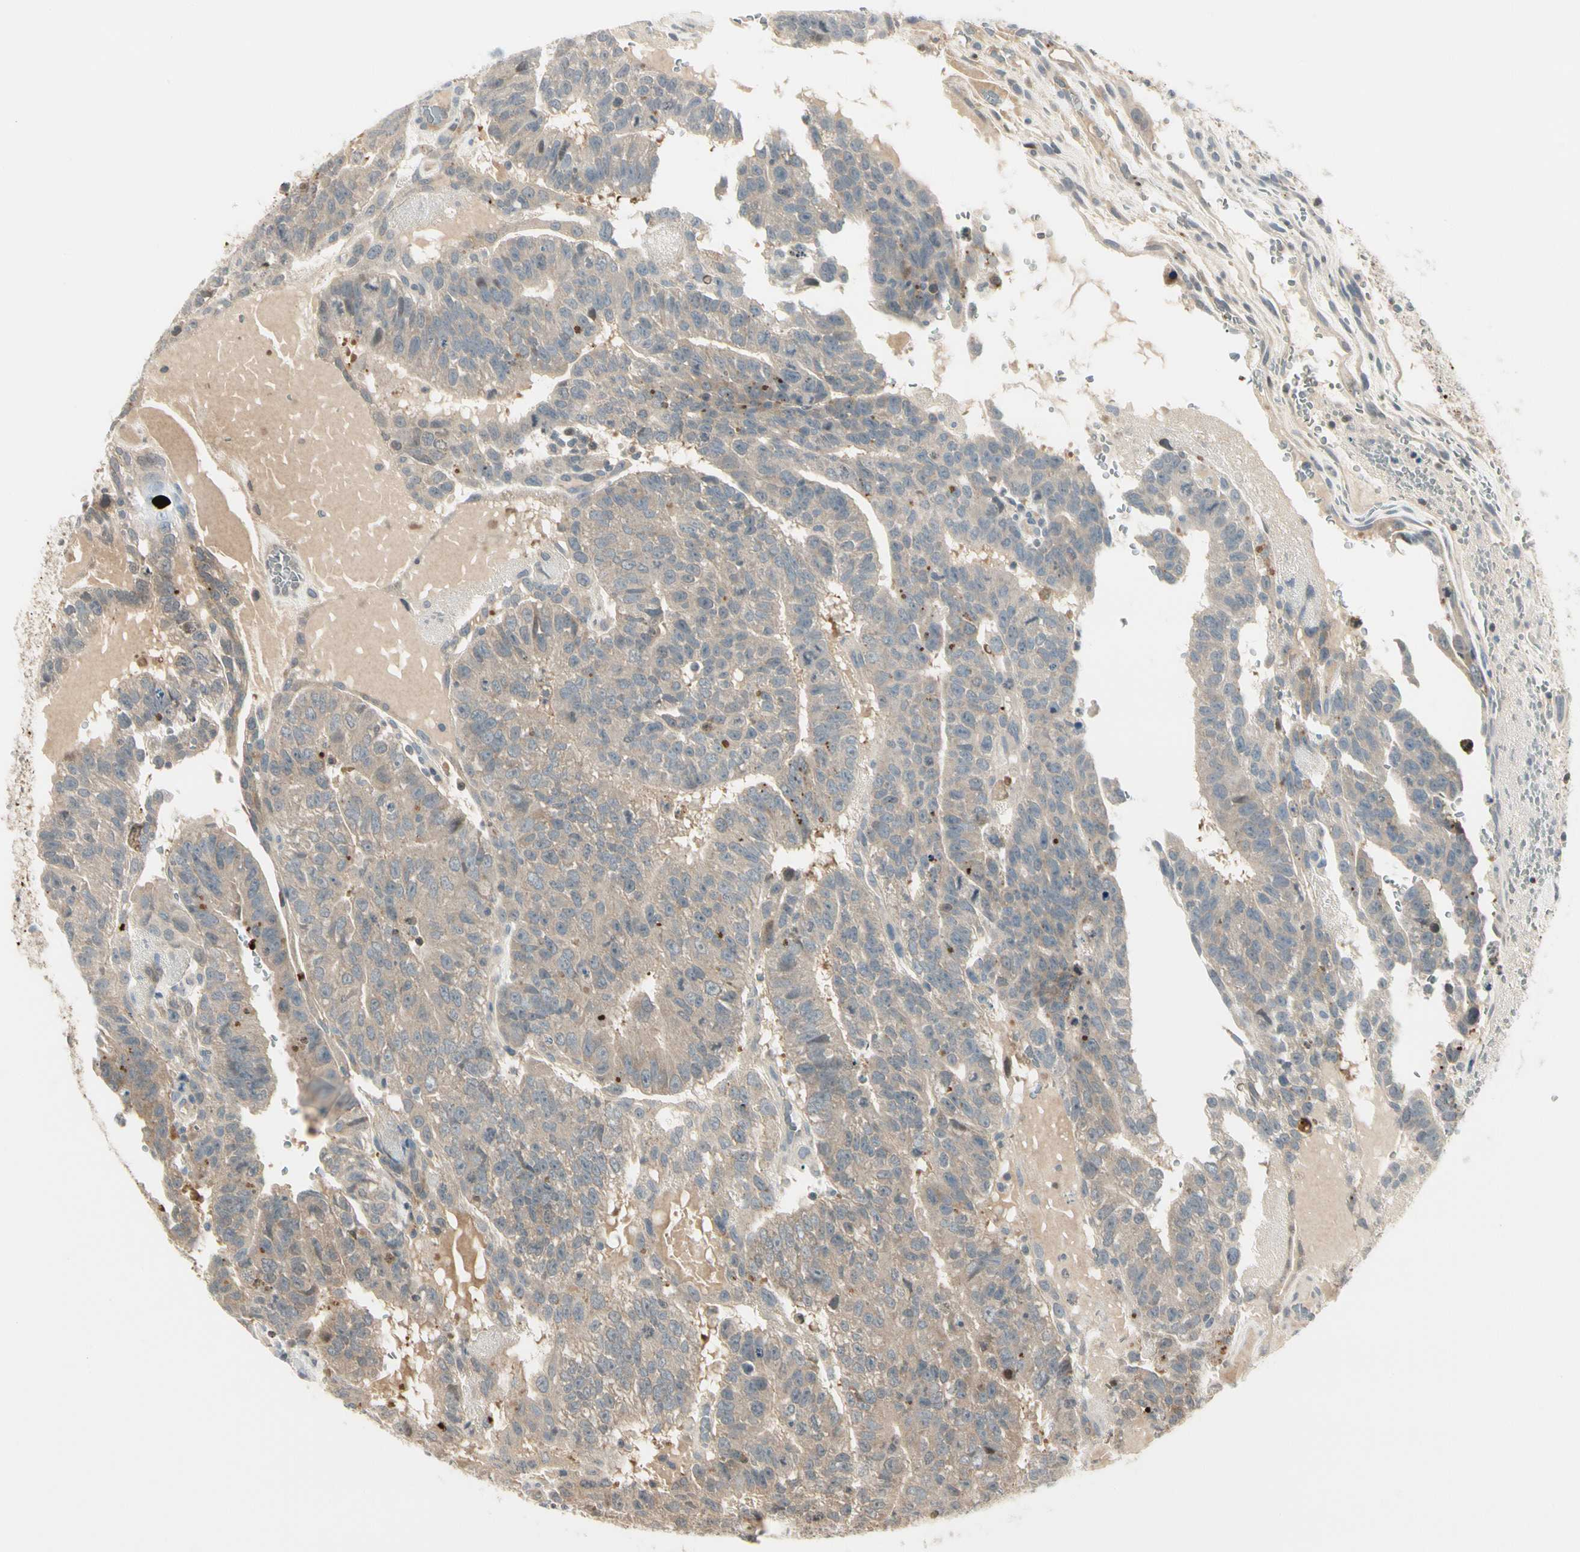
{"staining": {"intensity": "weak", "quantity": ">75%", "location": "cytoplasmic/membranous"}, "tissue": "testis cancer", "cell_type": "Tumor cells", "image_type": "cancer", "snomed": [{"axis": "morphology", "description": "Seminoma, NOS"}, {"axis": "morphology", "description": "Carcinoma, Embryonal, NOS"}, {"axis": "topography", "description": "Testis"}], "caption": "Protein staining of testis embryonal carcinoma tissue demonstrates weak cytoplasmic/membranous positivity in about >75% of tumor cells.", "gene": "EVC", "patient": {"sex": "male", "age": 52}}